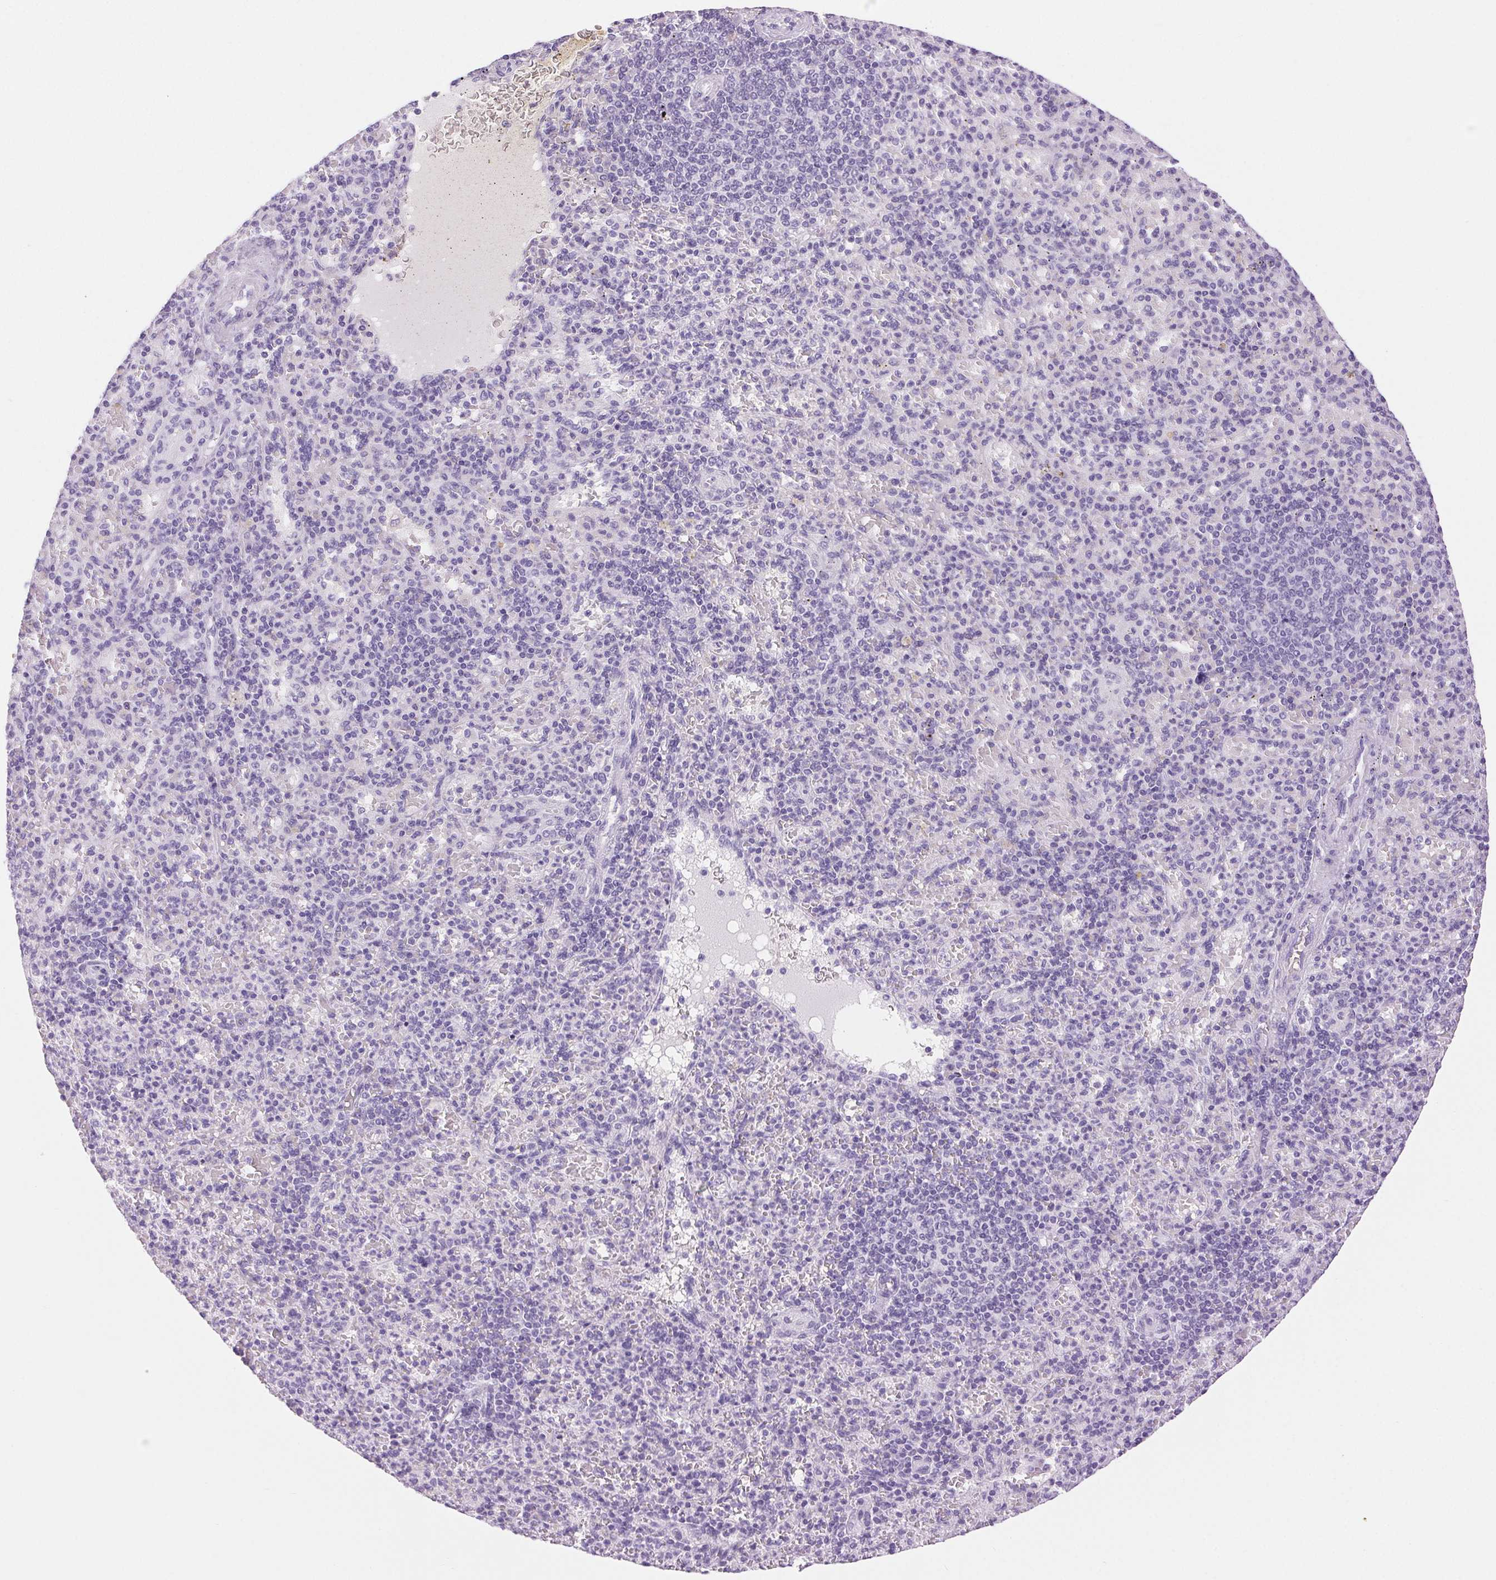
{"staining": {"intensity": "negative", "quantity": "none", "location": "none"}, "tissue": "spleen", "cell_type": "Cells in red pulp", "image_type": "normal", "snomed": [{"axis": "morphology", "description": "Normal tissue, NOS"}, {"axis": "topography", "description": "Spleen"}], "caption": "Image shows no protein expression in cells in red pulp of normal spleen. (Brightfield microscopy of DAB immunohistochemistry at high magnification).", "gene": "SERPINB3", "patient": {"sex": "female", "age": 74}}